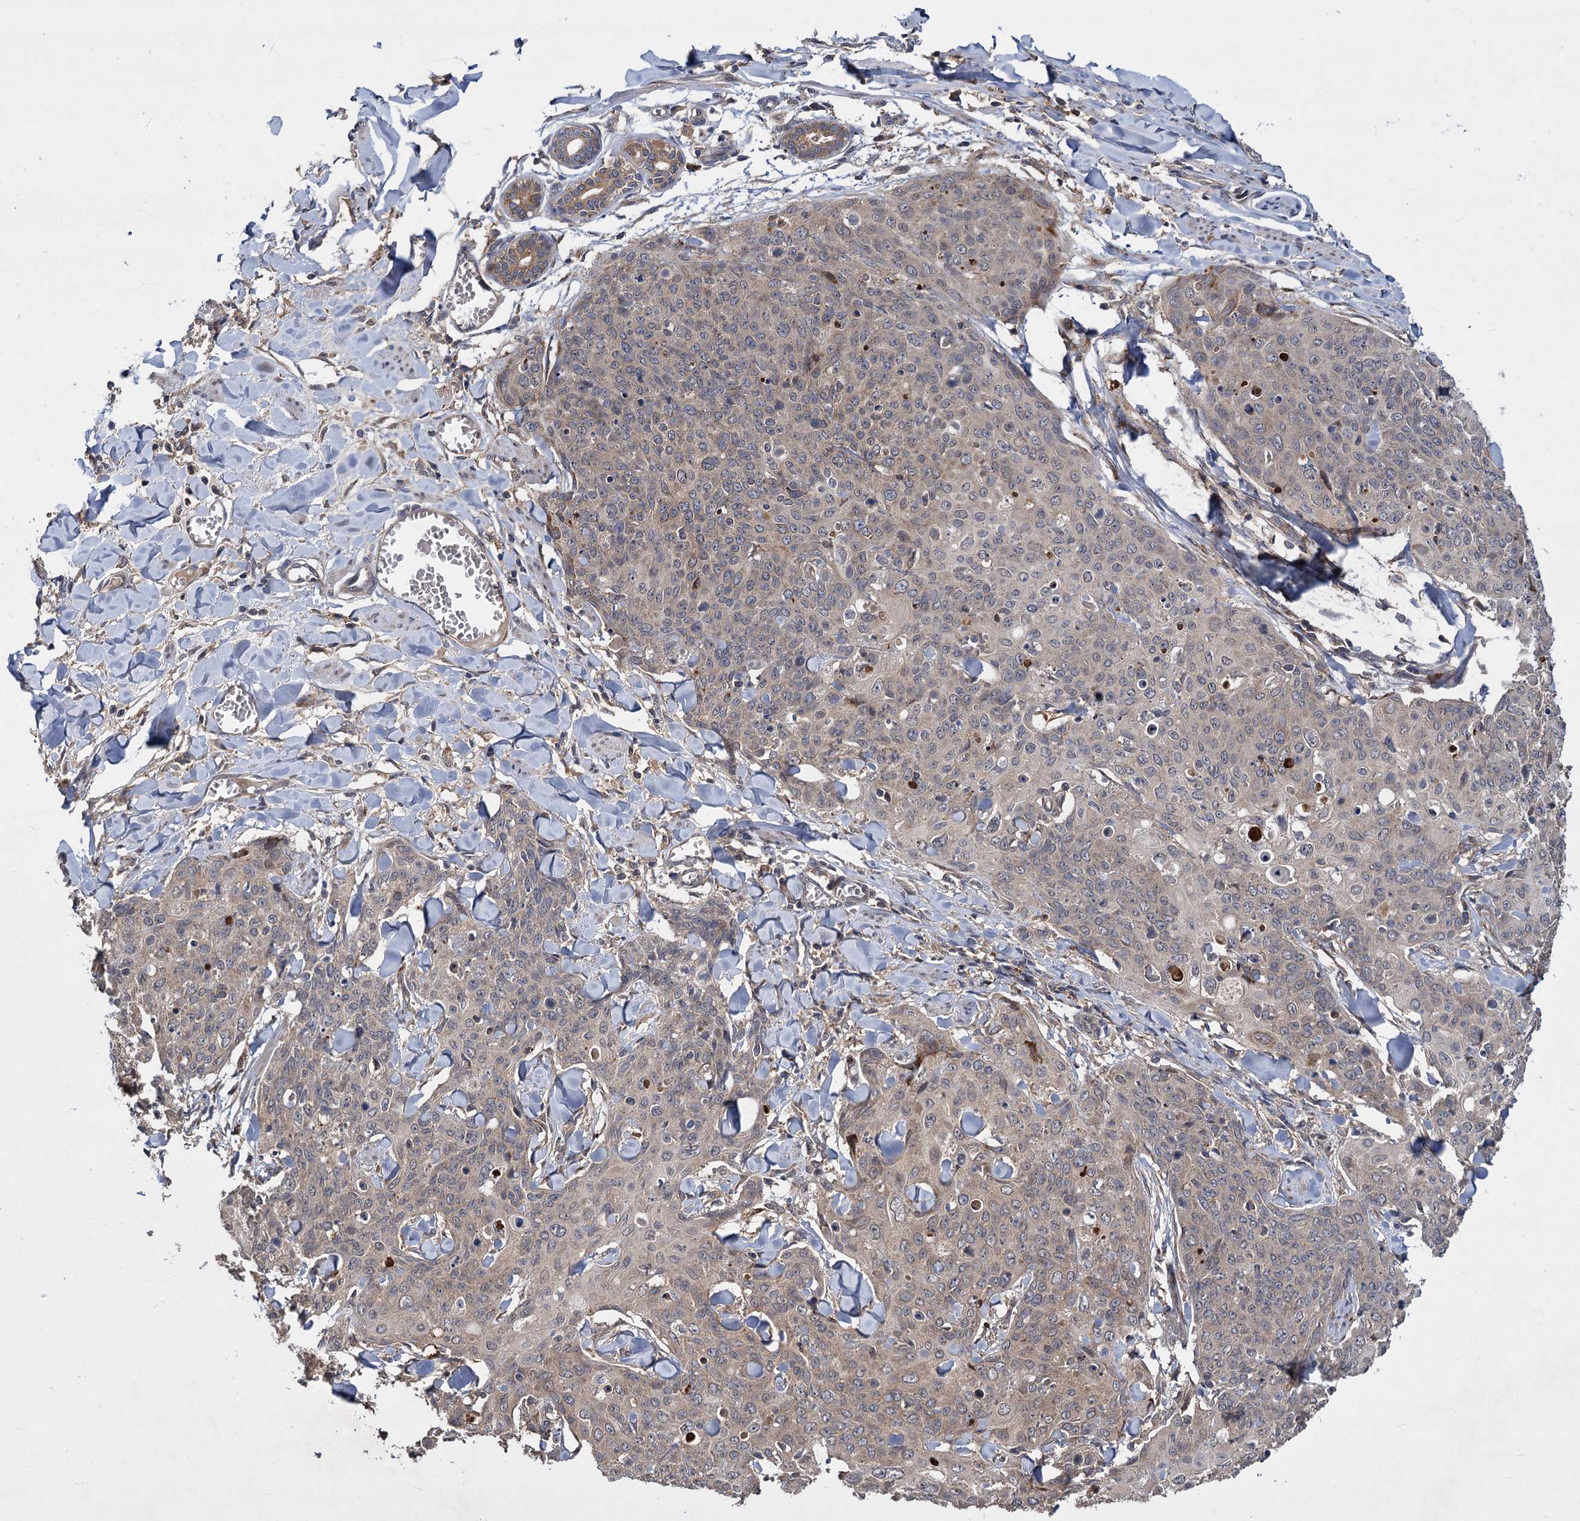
{"staining": {"intensity": "weak", "quantity": ">75%", "location": "cytoplasmic/membranous"}, "tissue": "skin cancer", "cell_type": "Tumor cells", "image_type": "cancer", "snomed": [{"axis": "morphology", "description": "Squamous cell carcinoma, NOS"}, {"axis": "topography", "description": "Skin"}, {"axis": "topography", "description": "Vulva"}], "caption": "Immunohistochemical staining of skin cancer exhibits low levels of weak cytoplasmic/membranous expression in approximately >75% of tumor cells. (brown staining indicates protein expression, while blue staining denotes nuclei).", "gene": "INPPL1", "patient": {"sex": "female", "age": 85}}